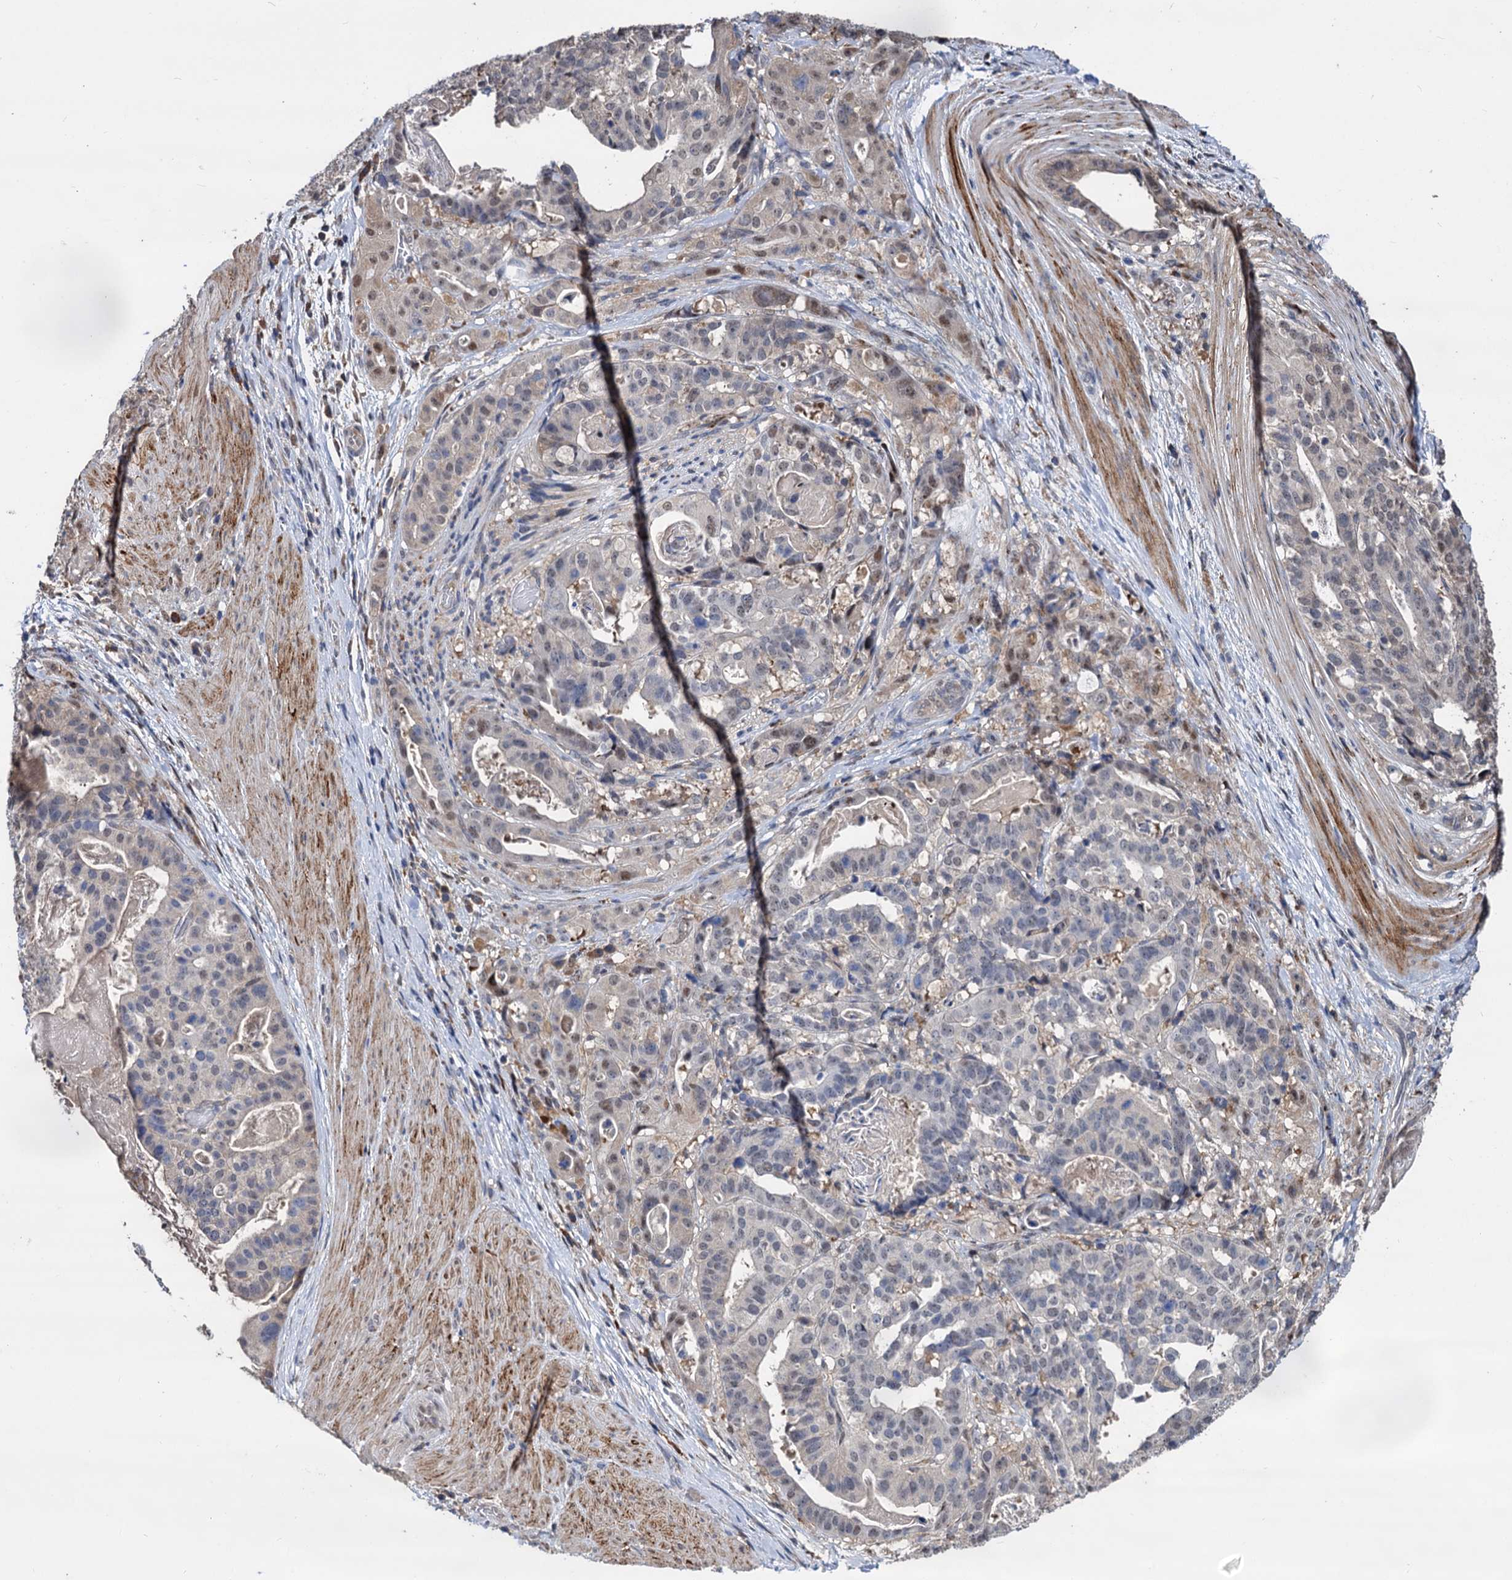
{"staining": {"intensity": "weak", "quantity": "25%-75%", "location": "nuclear"}, "tissue": "stomach cancer", "cell_type": "Tumor cells", "image_type": "cancer", "snomed": [{"axis": "morphology", "description": "Adenocarcinoma, NOS"}, {"axis": "topography", "description": "Stomach"}], "caption": "DAB (3,3'-diaminobenzidine) immunohistochemical staining of stomach cancer (adenocarcinoma) shows weak nuclear protein expression in approximately 25%-75% of tumor cells.", "gene": "PSMD4", "patient": {"sex": "male", "age": 48}}